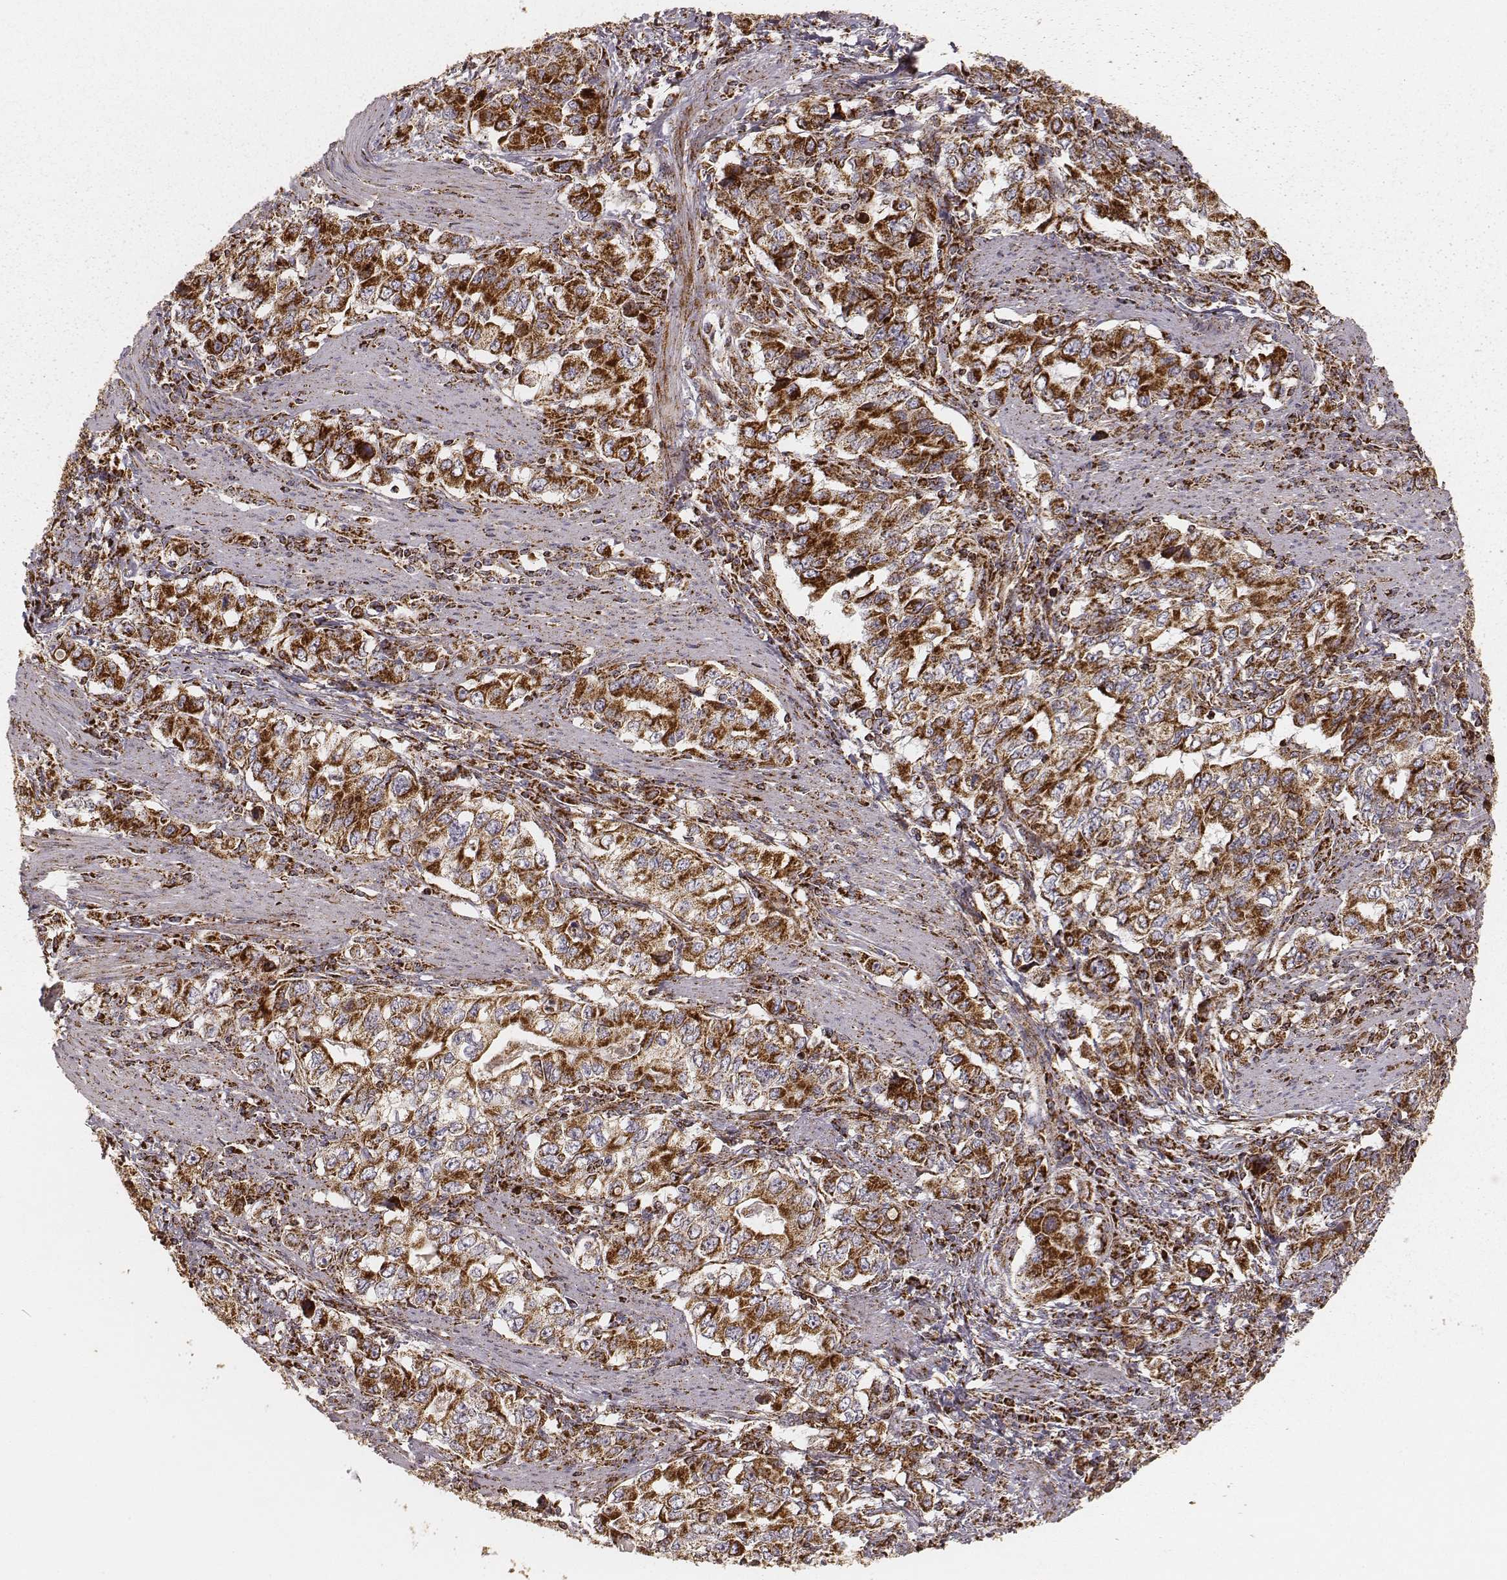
{"staining": {"intensity": "strong", "quantity": ">75%", "location": "cytoplasmic/membranous"}, "tissue": "stomach cancer", "cell_type": "Tumor cells", "image_type": "cancer", "snomed": [{"axis": "morphology", "description": "Adenocarcinoma, NOS"}, {"axis": "topography", "description": "Stomach, lower"}], "caption": "Immunohistochemistry micrograph of human stomach cancer (adenocarcinoma) stained for a protein (brown), which shows high levels of strong cytoplasmic/membranous positivity in approximately >75% of tumor cells.", "gene": "CS", "patient": {"sex": "female", "age": 72}}